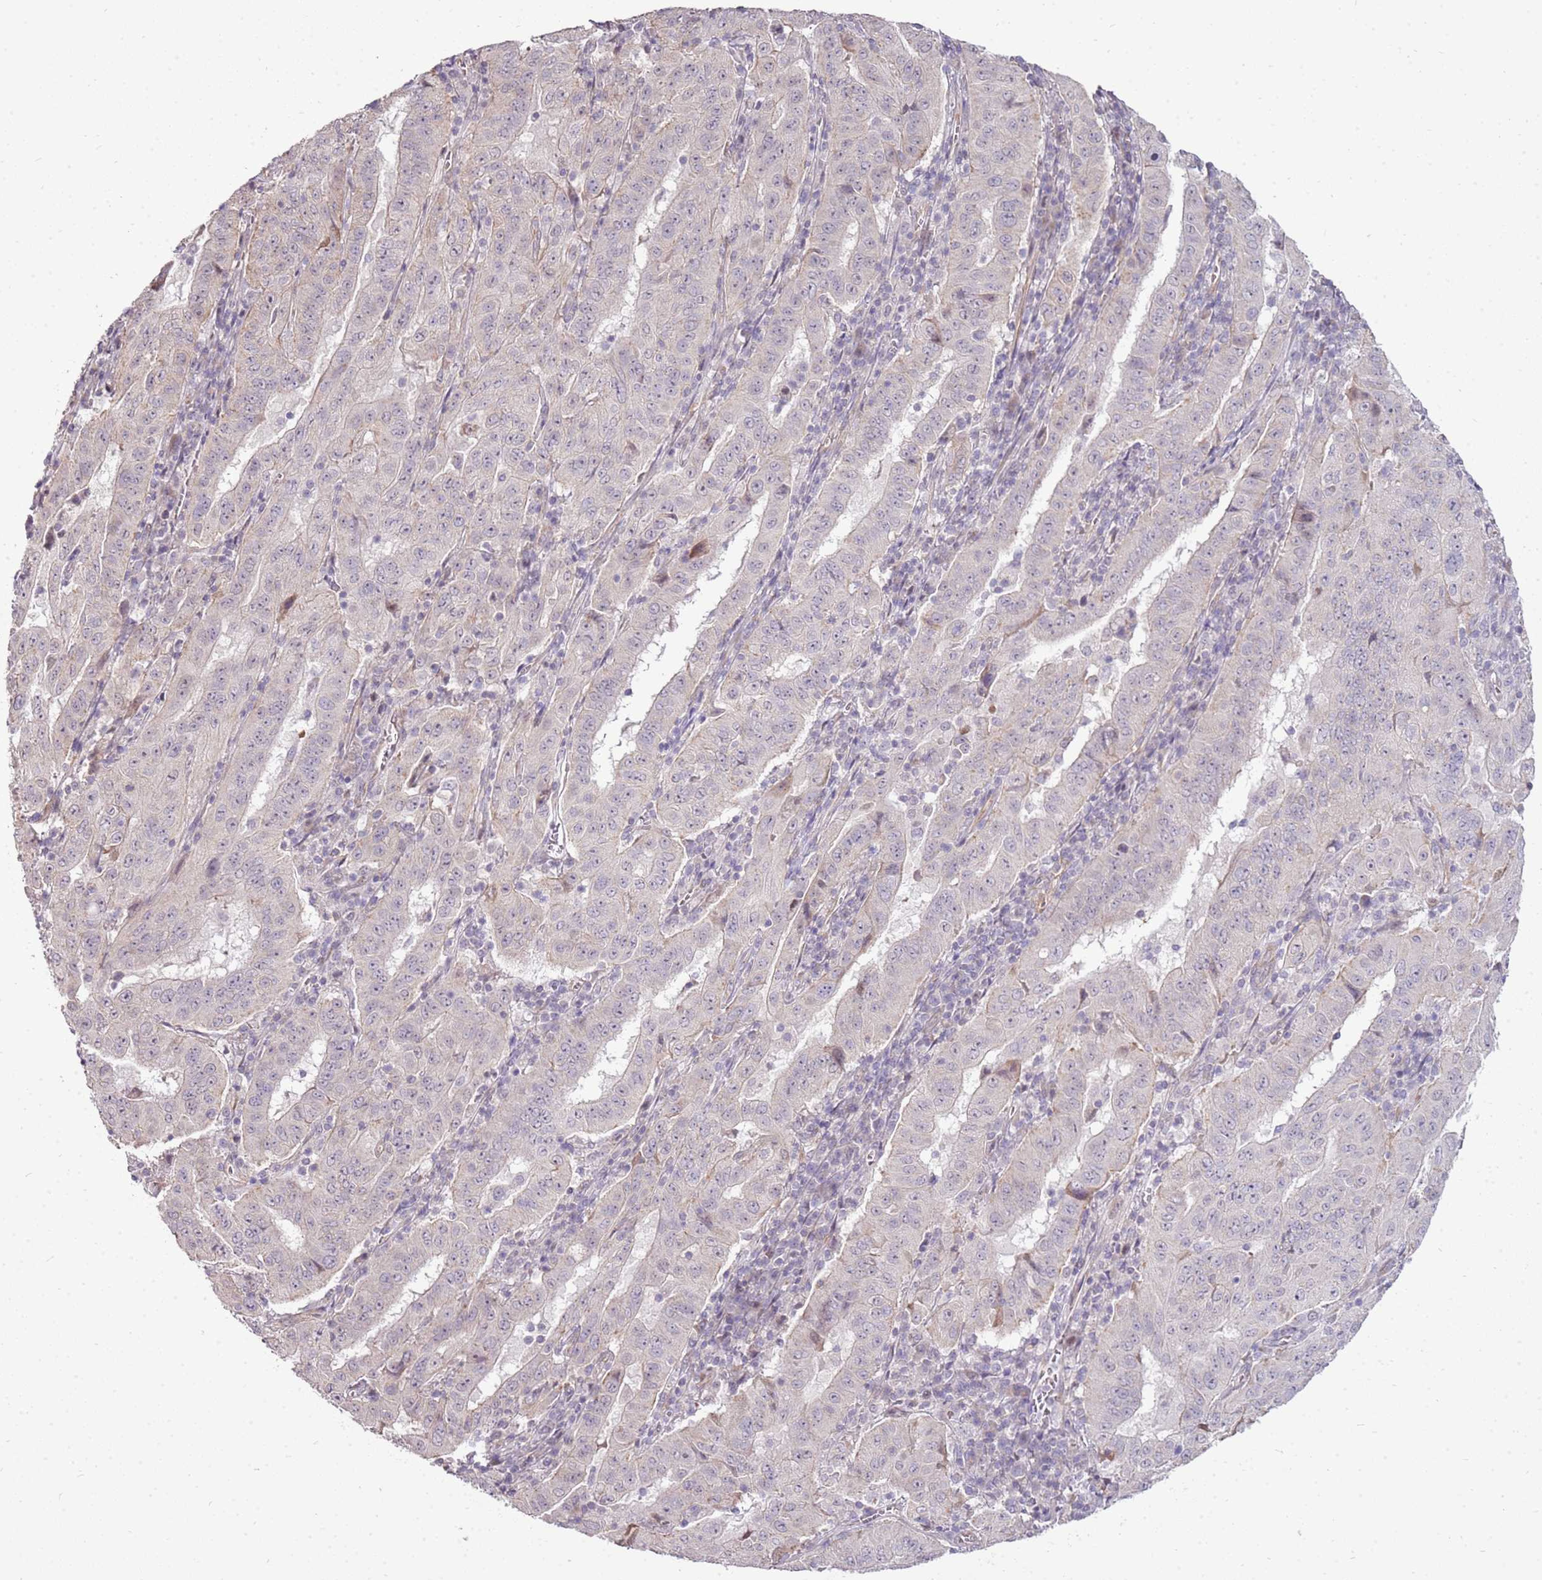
{"staining": {"intensity": "negative", "quantity": "none", "location": "none"}, "tissue": "pancreatic cancer", "cell_type": "Tumor cells", "image_type": "cancer", "snomed": [{"axis": "morphology", "description": "Adenocarcinoma, NOS"}, {"axis": "topography", "description": "Pancreas"}], "caption": "Tumor cells show no significant positivity in pancreatic adenocarcinoma.", "gene": "UGGT2", "patient": {"sex": "male", "age": 63}}